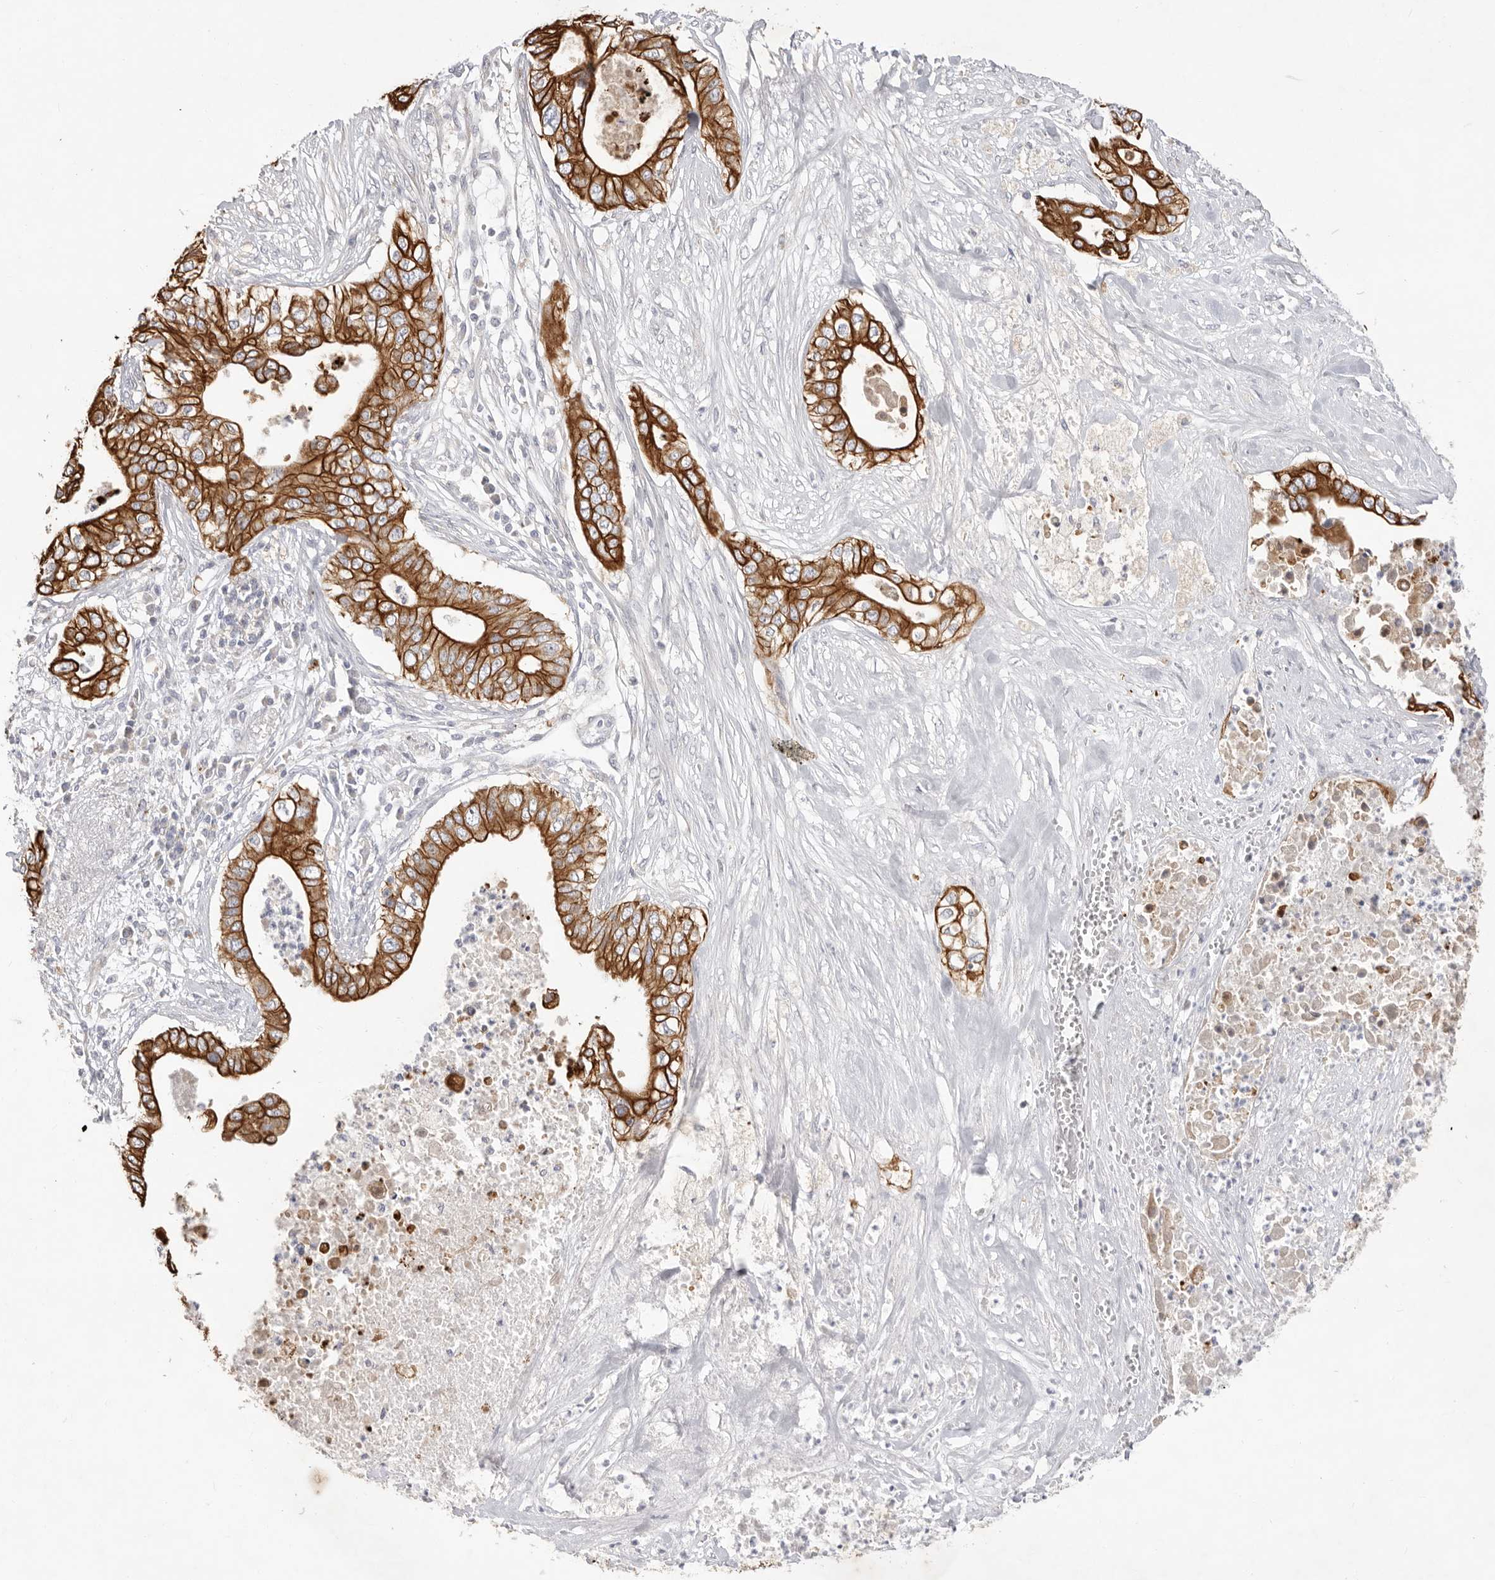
{"staining": {"intensity": "strong", "quantity": ">75%", "location": "cytoplasmic/membranous"}, "tissue": "pancreatic cancer", "cell_type": "Tumor cells", "image_type": "cancer", "snomed": [{"axis": "morphology", "description": "Adenocarcinoma, NOS"}, {"axis": "topography", "description": "Pancreas"}], "caption": "Pancreatic cancer (adenocarcinoma) stained with DAB immunohistochemistry (IHC) exhibits high levels of strong cytoplasmic/membranous positivity in approximately >75% of tumor cells.", "gene": "USH1C", "patient": {"sex": "female", "age": 78}}